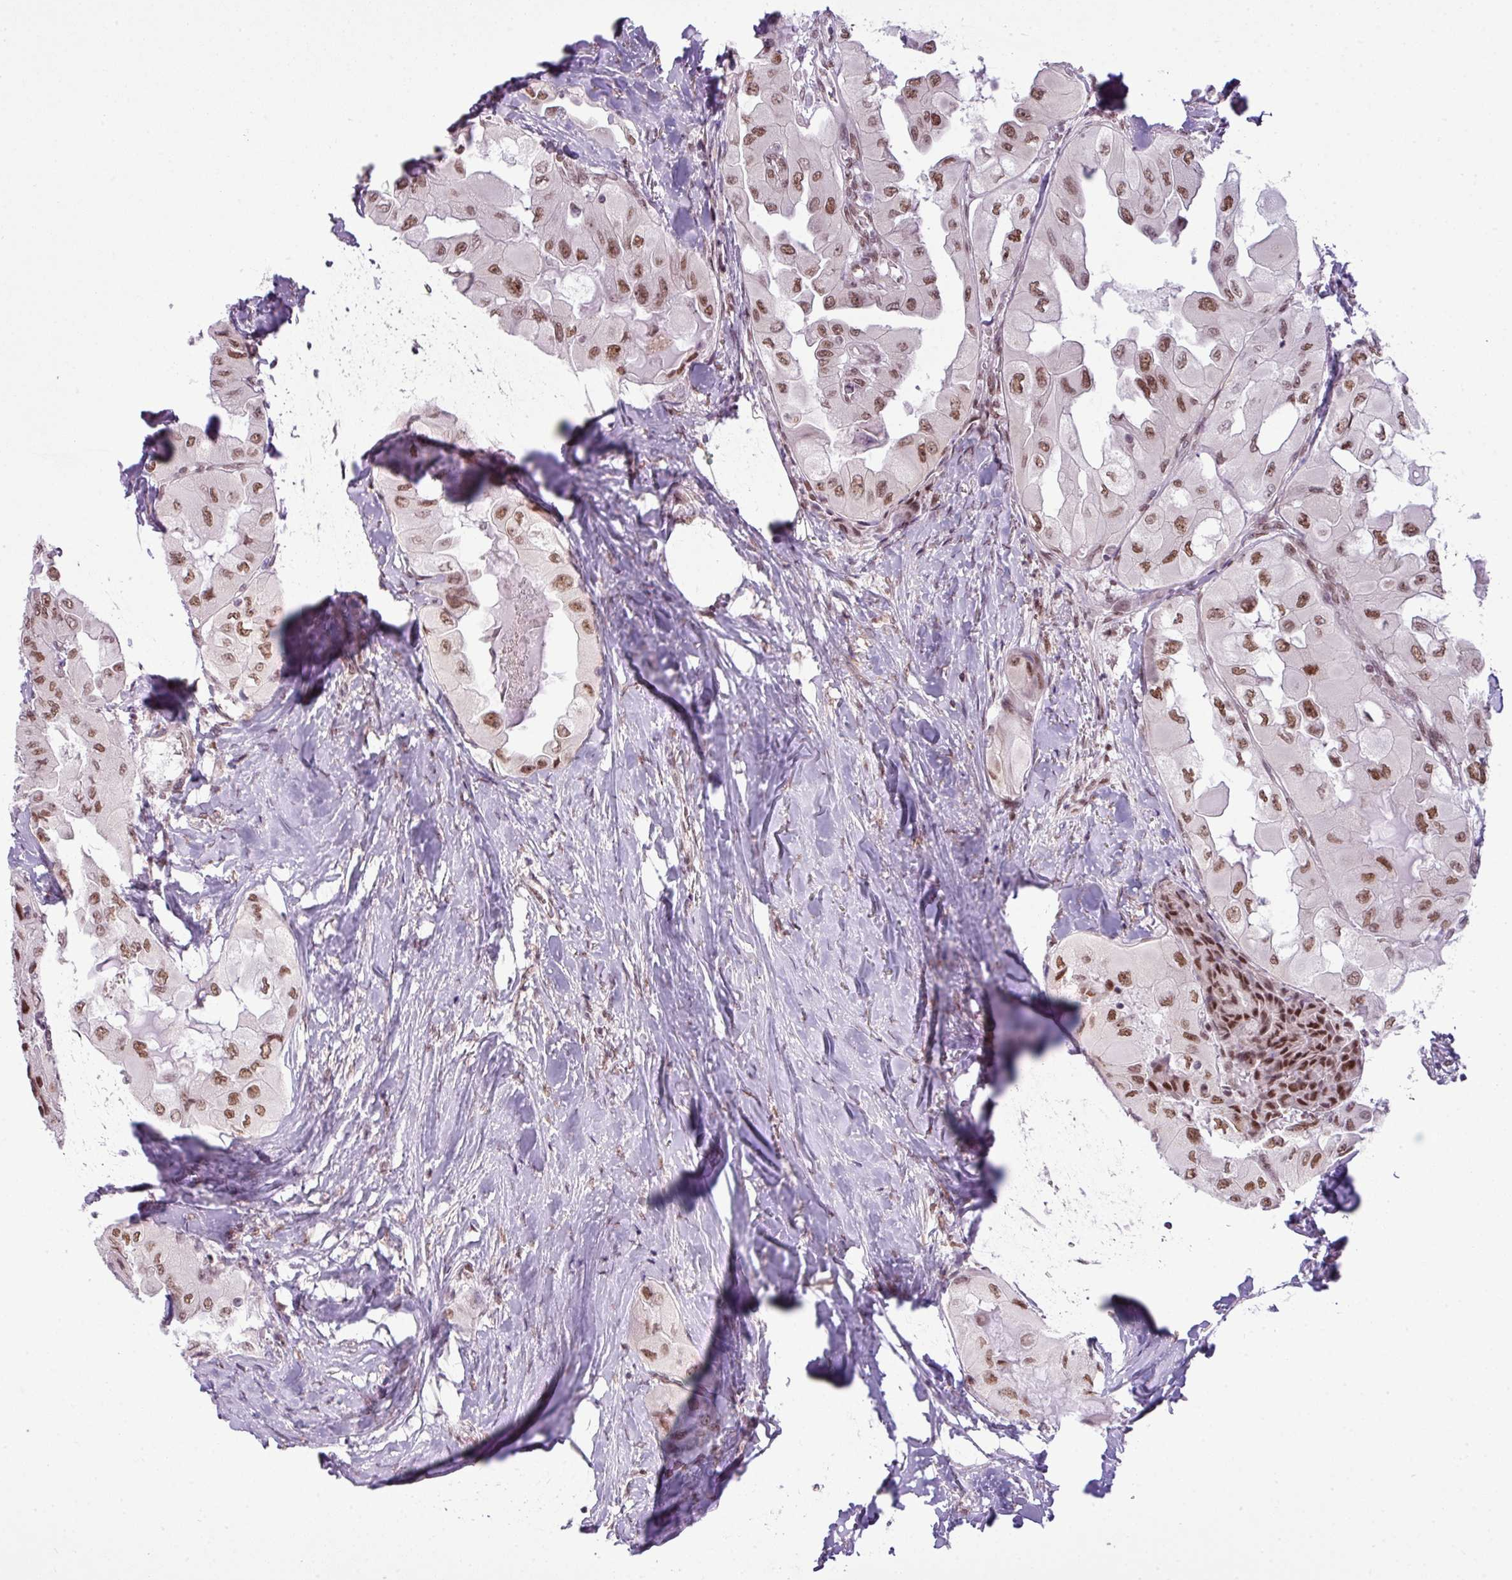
{"staining": {"intensity": "moderate", "quantity": ">75%", "location": "nuclear"}, "tissue": "thyroid cancer", "cell_type": "Tumor cells", "image_type": "cancer", "snomed": [{"axis": "morphology", "description": "Normal tissue, NOS"}, {"axis": "morphology", "description": "Papillary adenocarcinoma, NOS"}, {"axis": "topography", "description": "Thyroid gland"}], "caption": "A micrograph showing moderate nuclear expression in approximately >75% of tumor cells in thyroid cancer (papillary adenocarcinoma), as visualized by brown immunohistochemical staining.", "gene": "ARL6IP4", "patient": {"sex": "female", "age": 59}}